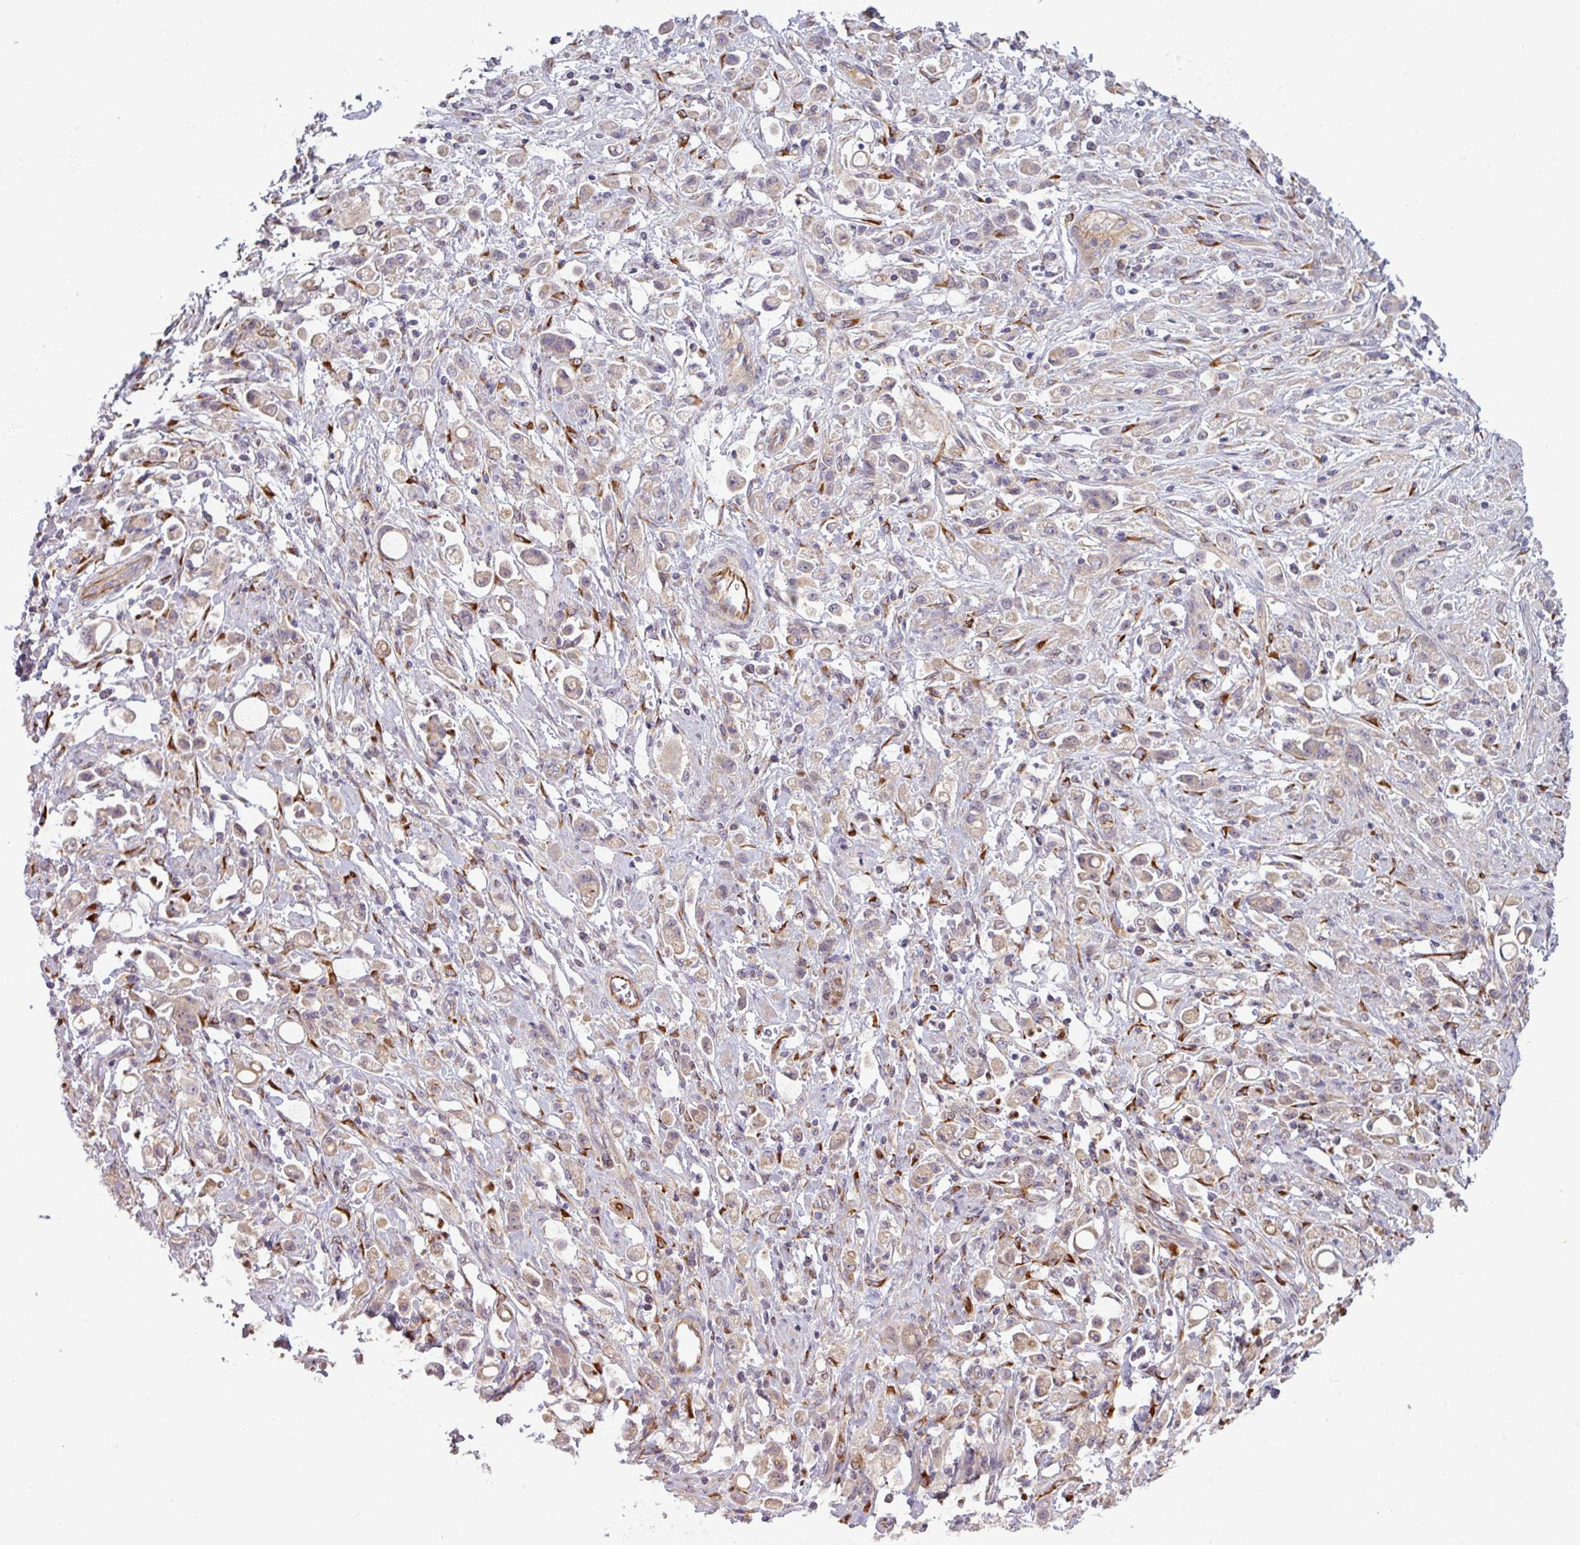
{"staining": {"intensity": "weak", "quantity": "25%-75%", "location": "cytoplasmic/membranous"}, "tissue": "stomach cancer", "cell_type": "Tumor cells", "image_type": "cancer", "snomed": [{"axis": "morphology", "description": "Adenocarcinoma, NOS"}, {"axis": "topography", "description": "Stomach"}], "caption": "Immunohistochemical staining of human stomach cancer displays low levels of weak cytoplasmic/membranous positivity in approximately 25%-75% of tumor cells.", "gene": "PAPLN", "patient": {"sex": "female", "age": 60}}